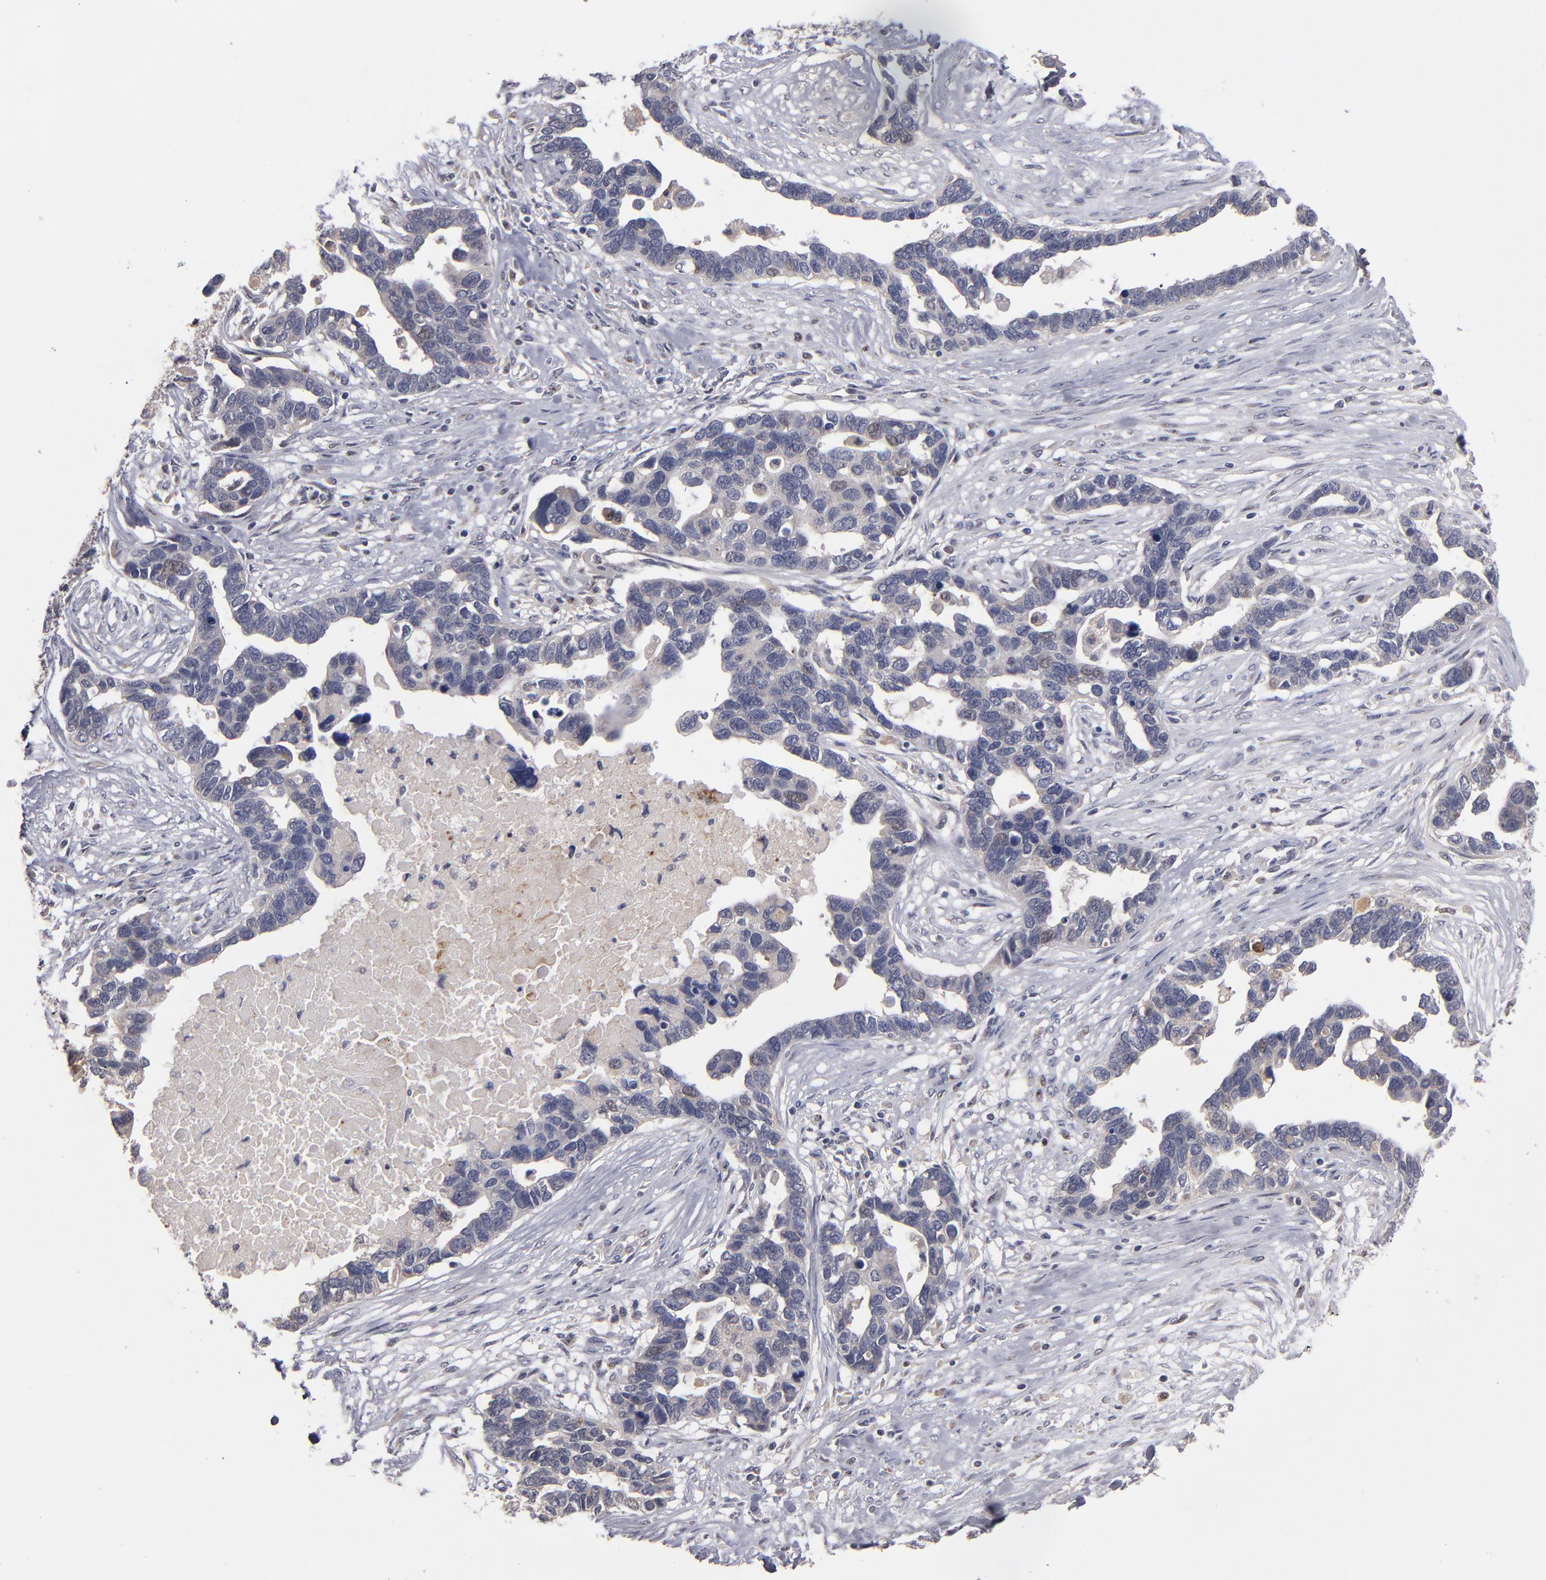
{"staining": {"intensity": "weak", "quantity": "<25%", "location": "nuclear"}, "tissue": "ovarian cancer", "cell_type": "Tumor cells", "image_type": "cancer", "snomed": [{"axis": "morphology", "description": "Cystadenocarcinoma, serous, NOS"}, {"axis": "topography", "description": "Ovary"}], "caption": "The image displays no significant staining in tumor cells of ovarian serous cystadenocarcinoma.", "gene": "EXD2", "patient": {"sex": "female", "age": 54}}